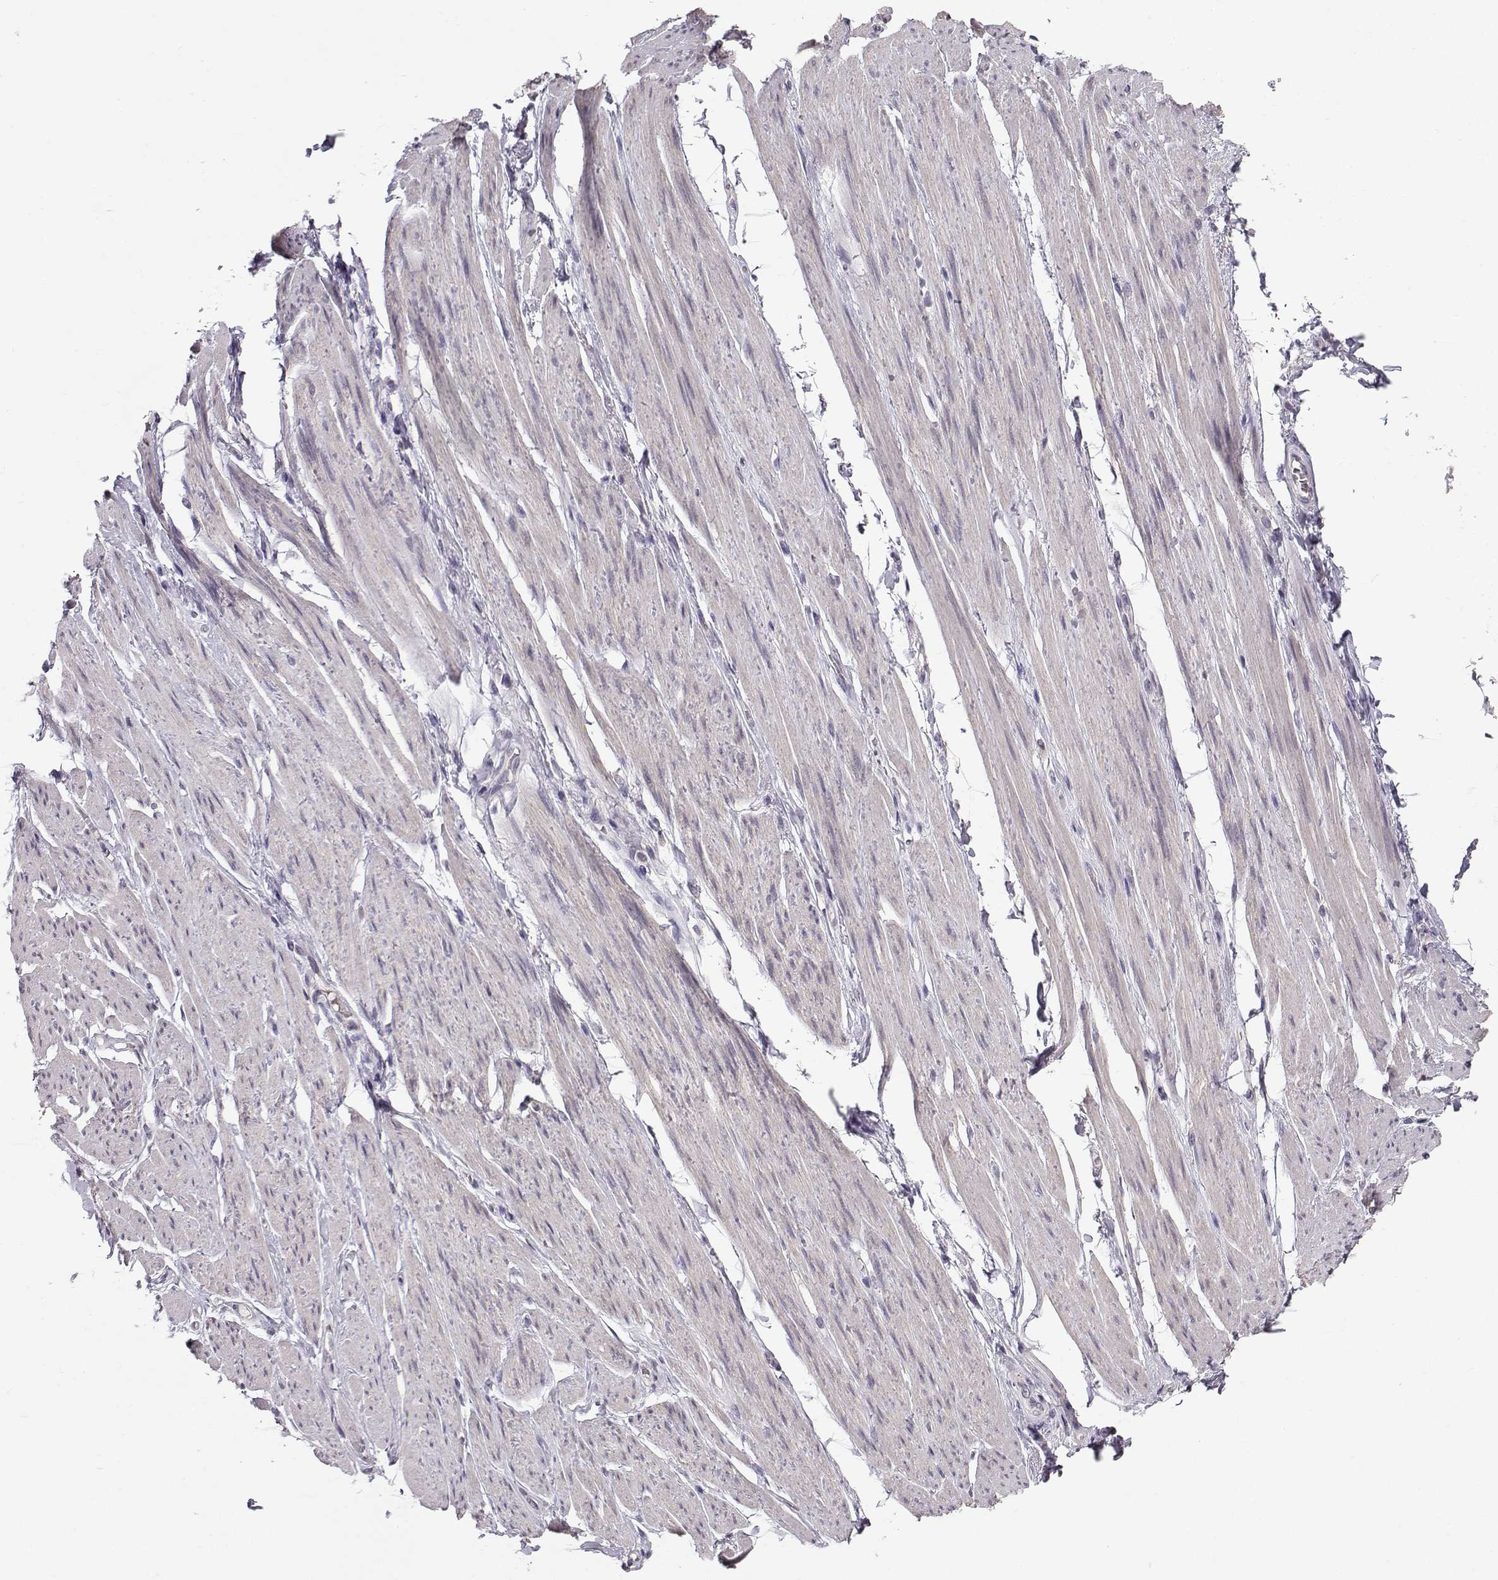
{"staining": {"intensity": "negative", "quantity": "none", "location": "none"}, "tissue": "skeletal muscle", "cell_type": "Myocytes", "image_type": "normal", "snomed": [{"axis": "morphology", "description": "Normal tissue, NOS"}, {"axis": "topography", "description": "Skeletal muscle"}, {"axis": "topography", "description": "Anal"}, {"axis": "topography", "description": "Peripheral nerve tissue"}], "caption": "A photomicrograph of skeletal muscle stained for a protein shows no brown staining in myocytes. (Brightfield microscopy of DAB (3,3'-diaminobenzidine) immunohistochemistry (IHC) at high magnification).", "gene": "TSPYL5", "patient": {"sex": "male", "age": 53}}